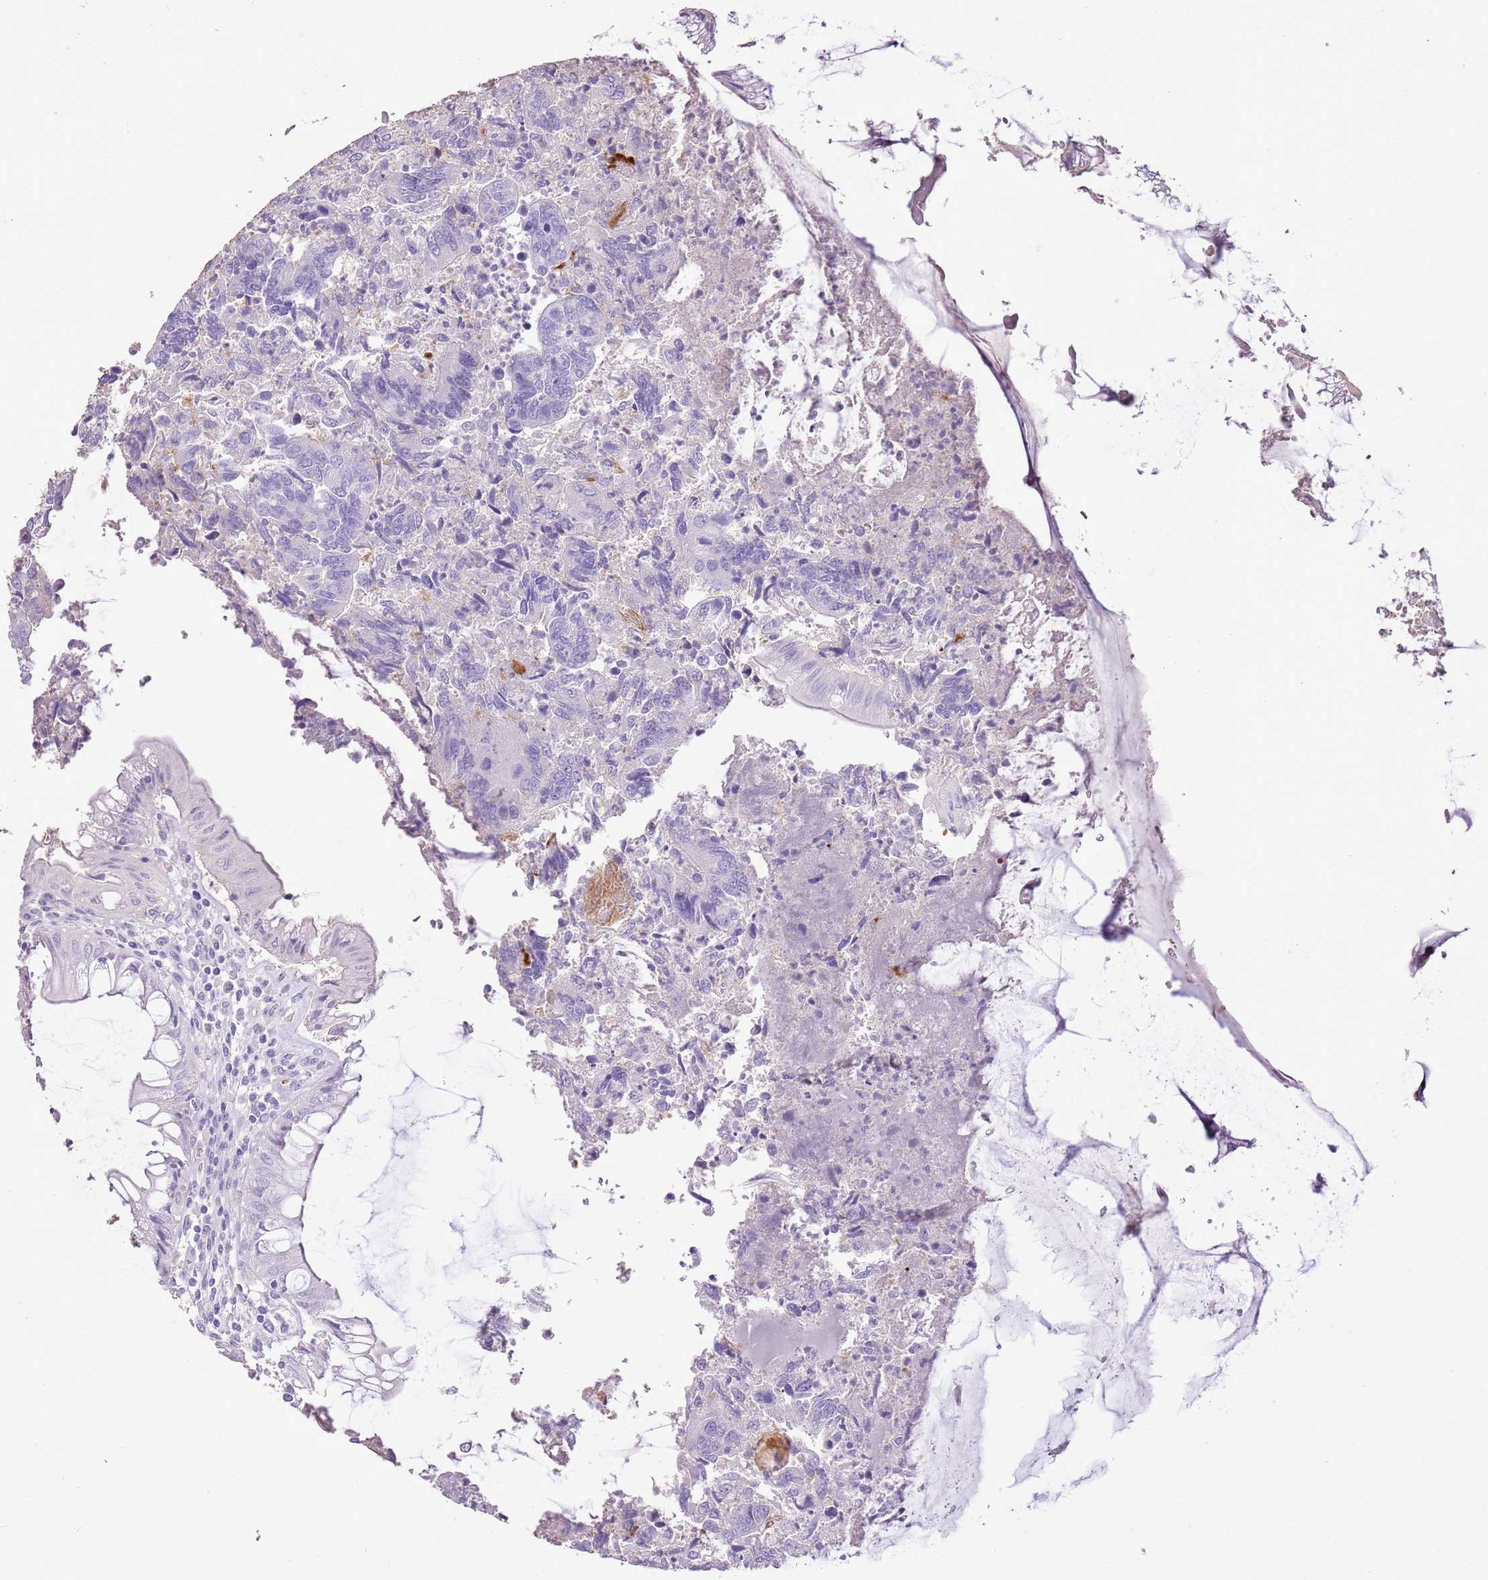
{"staining": {"intensity": "negative", "quantity": "none", "location": "none"}, "tissue": "colorectal cancer", "cell_type": "Tumor cells", "image_type": "cancer", "snomed": [{"axis": "morphology", "description": "Adenocarcinoma, NOS"}, {"axis": "topography", "description": "Colon"}], "caption": "Immunohistochemical staining of adenocarcinoma (colorectal) shows no significant positivity in tumor cells.", "gene": "XPO7", "patient": {"sex": "female", "age": 67}}